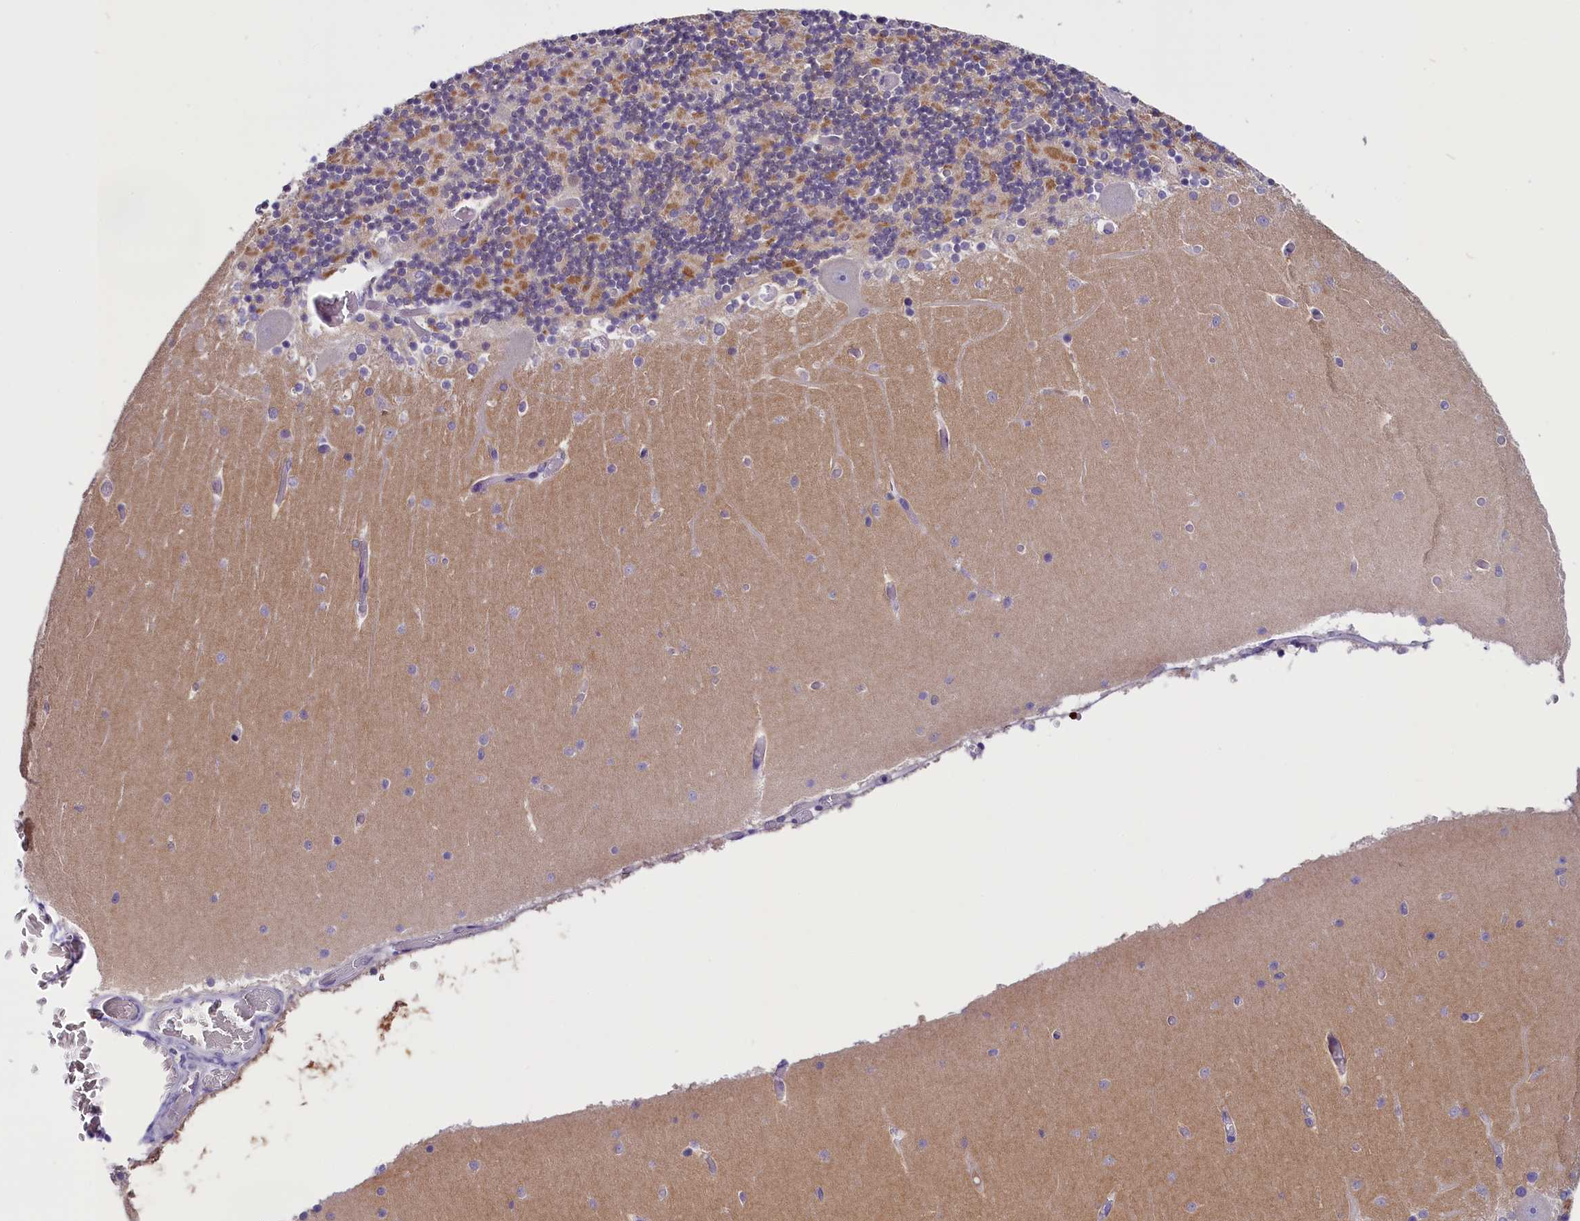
{"staining": {"intensity": "moderate", "quantity": "25%-75%", "location": "cytoplasmic/membranous"}, "tissue": "cerebellum", "cell_type": "Cells in granular layer", "image_type": "normal", "snomed": [{"axis": "morphology", "description": "Normal tissue, NOS"}, {"axis": "topography", "description": "Cerebellum"}], "caption": "This image demonstrates benign cerebellum stained with immunohistochemistry to label a protein in brown. The cytoplasmic/membranous of cells in granular layer show moderate positivity for the protein. Nuclei are counter-stained blue.", "gene": "OSGEP", "patient": {"sex": "female", "age": 28}}